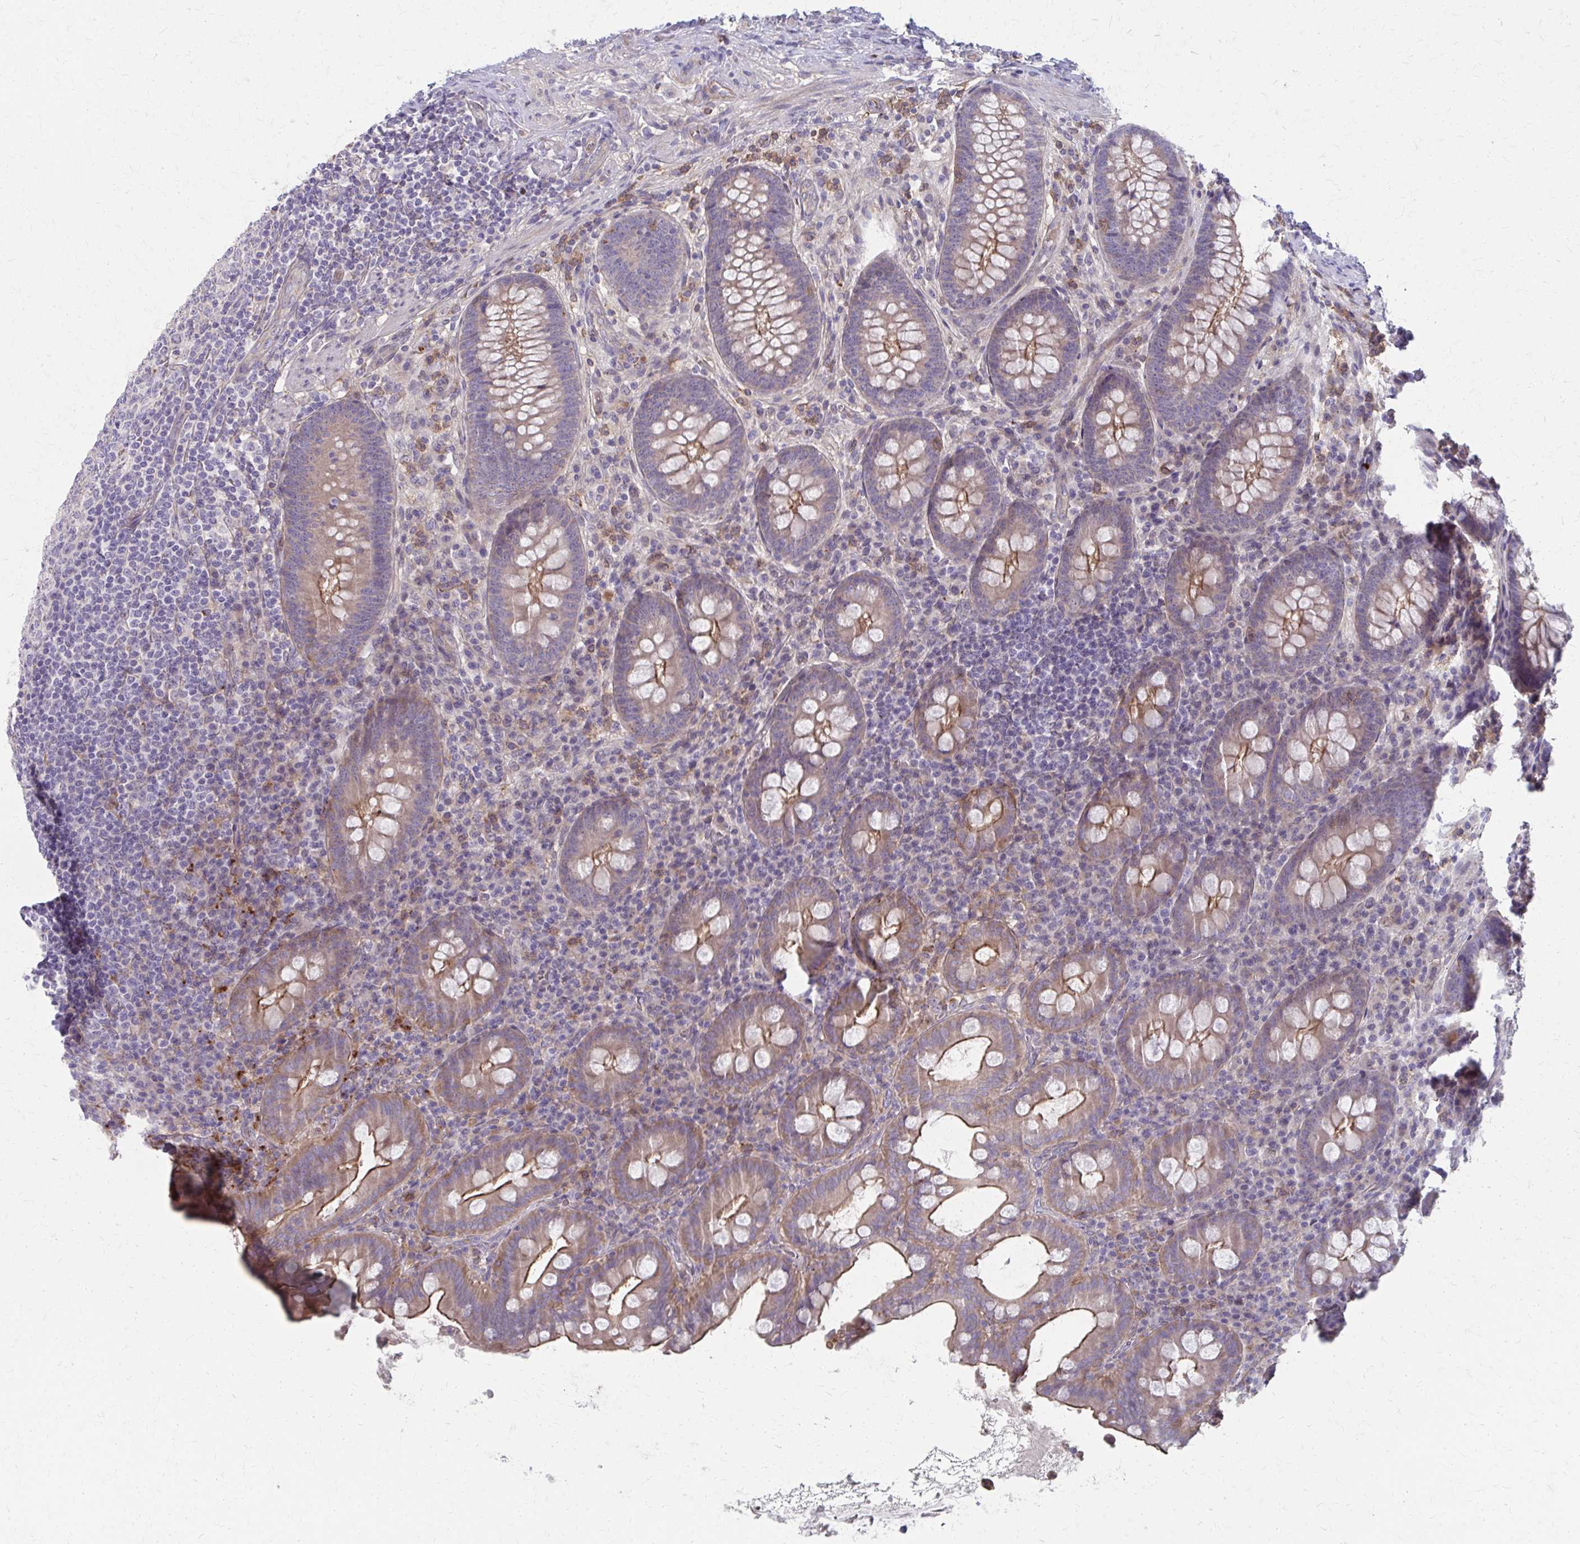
{"staining": {"intensity": "moderate", "quantity": "25%-75%", "location": "cytoplasmic/membranous"}, "tissue": "appendix", "cell_type": "Glandular cells", "image_type": "normal", "snomed": [{"axis": "morphology", "description": "Normal tissue, NOS"}, {"axis": "topography", "description": "Appendix"}], "caption": "Approximately 25%-75% of glandular cells in unremarkable human appendix show moderate cytoplasmic/membranous protein staining as visualized by brown immunohistochemical staining.", "gene": "MMP14", "patient": {"sex": "male", "age": 71}}